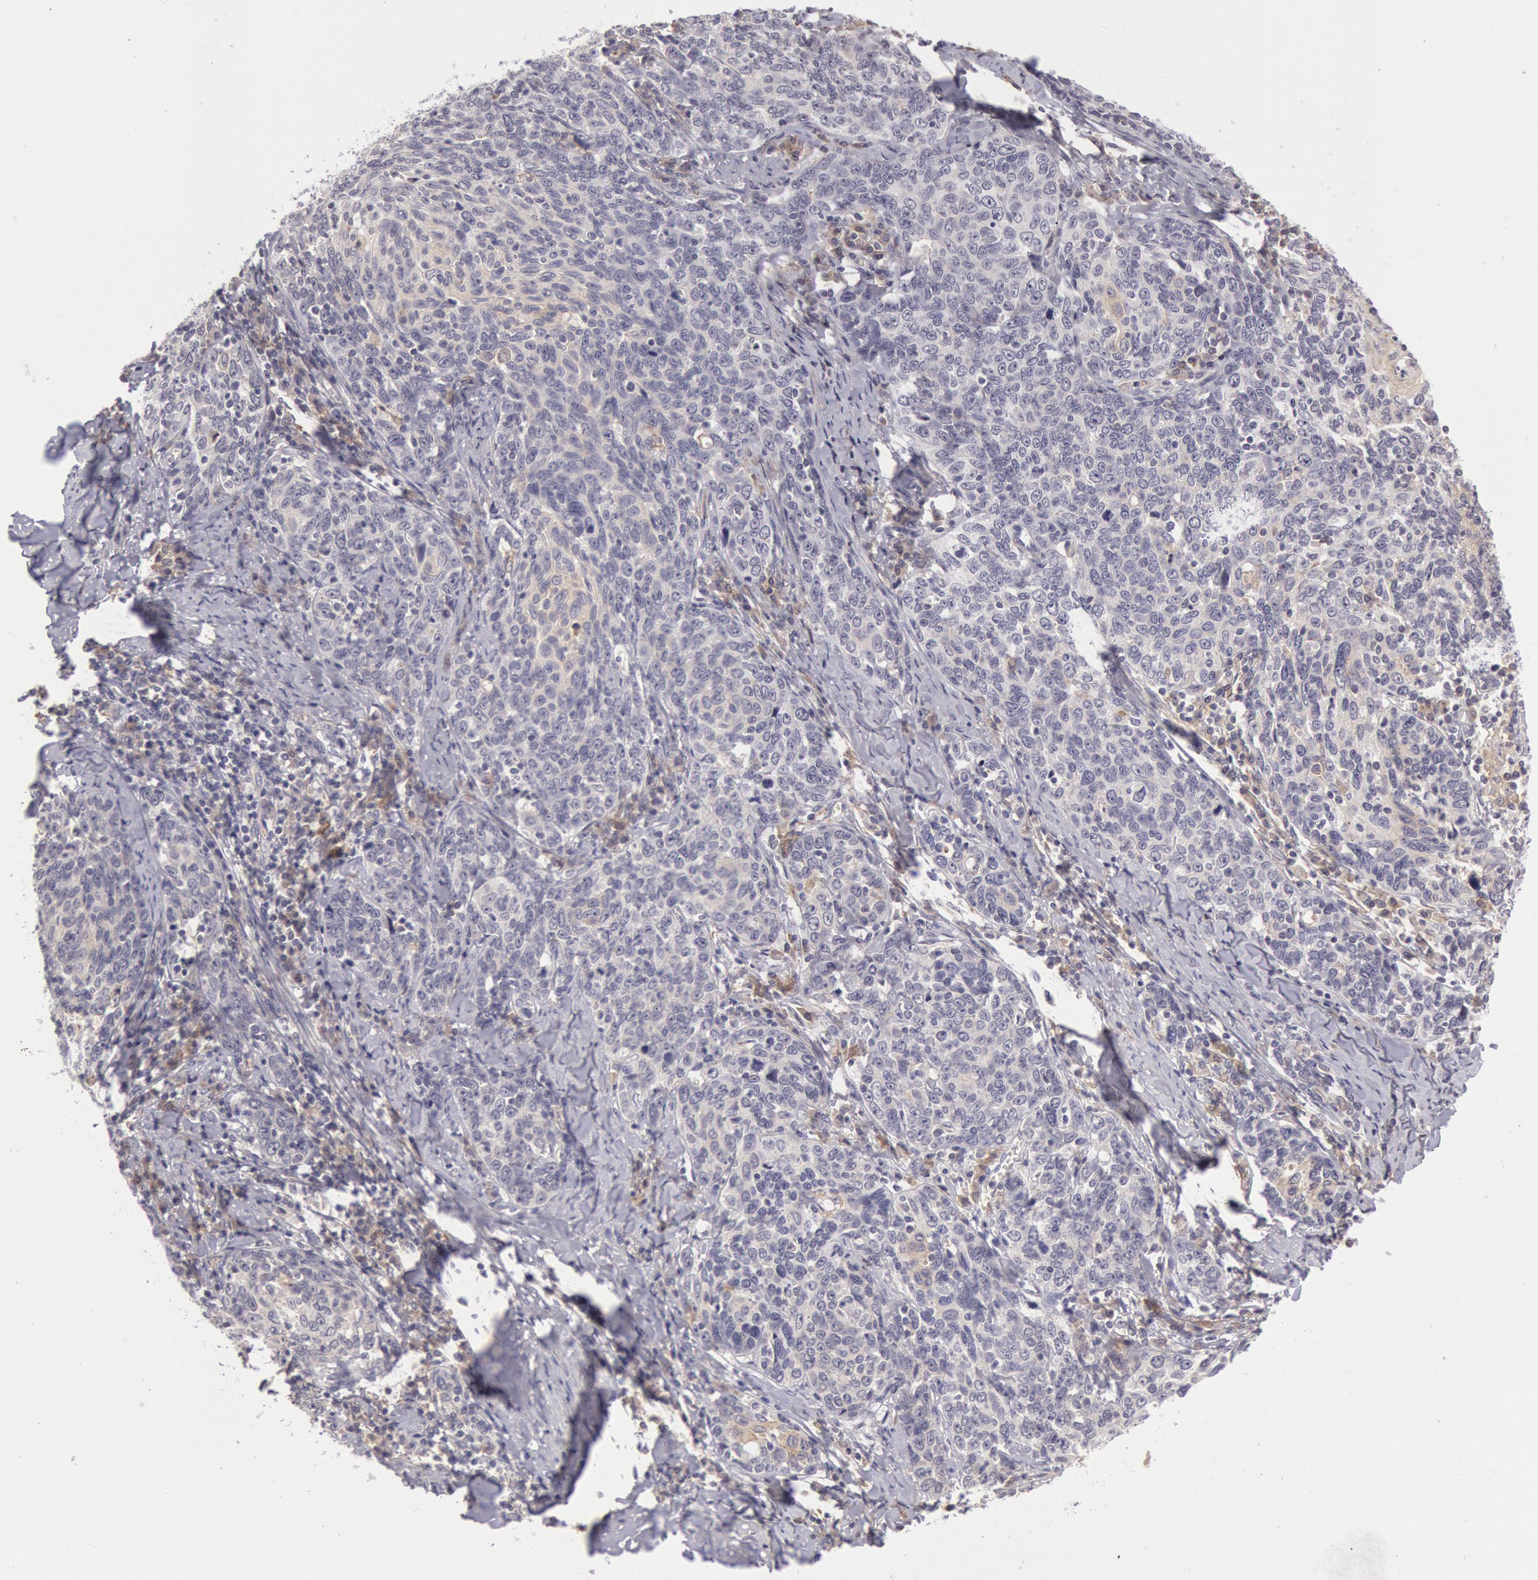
{"staining": {"intensity": "negative", "quantity": "none", "location": "none"}, "tissue": "cervical cancer", "cell_type": "Tumor cells", "image_type": "cancer", "snomed": [{"axis": "morphology", "description": "Squamous cell carcinoma, NOS"}, {"axis": "topography", "description": "Cervix"}], "caption": "There is no significant expression in tumor cells of squamous cell carcinoma (cervical).", "gene": "MYO5A", "patient": {"sex": "female", "age": 41}}